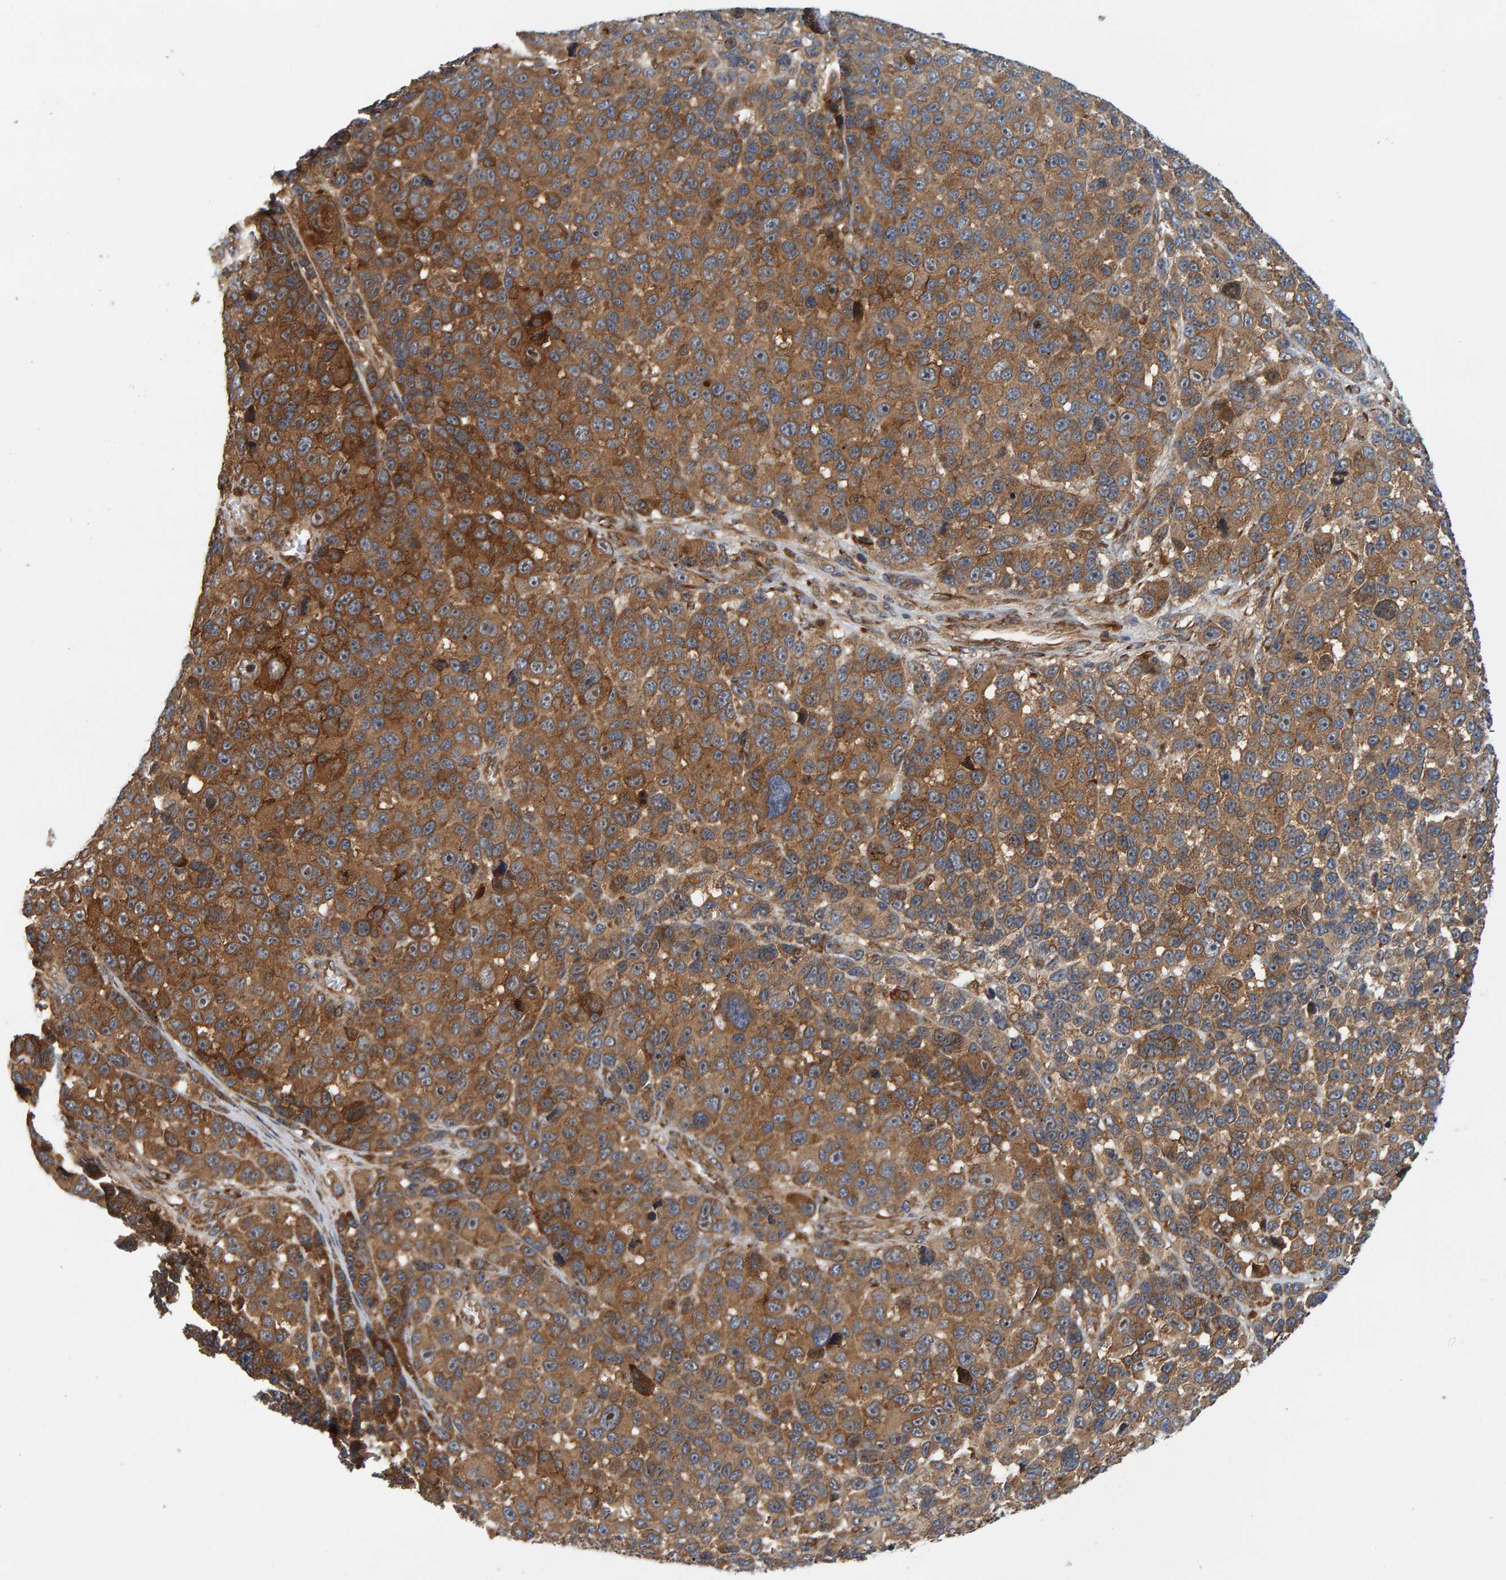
{"staining": {"intensity": "moderate", "quantity": ">75%", "location": "cytoplasmic/membranous"}, "tissue": "melanoma", "cell_type": "Tumor cells", "image_type": "cancer", "snomed": [{"axis": "morphology", "description": "Malignant melanoma, NOS"}, {"axis": "topography", "description": "Skin"}], "caption": "This is an image of immunohistochemistry (IHC) staining of malignant melanoma, which shows moderate positivity in the cytoplasmic/membranous of tumor cells.", "gene": "BAIAP2", "patient": {"sex": "male", "age": 53}}